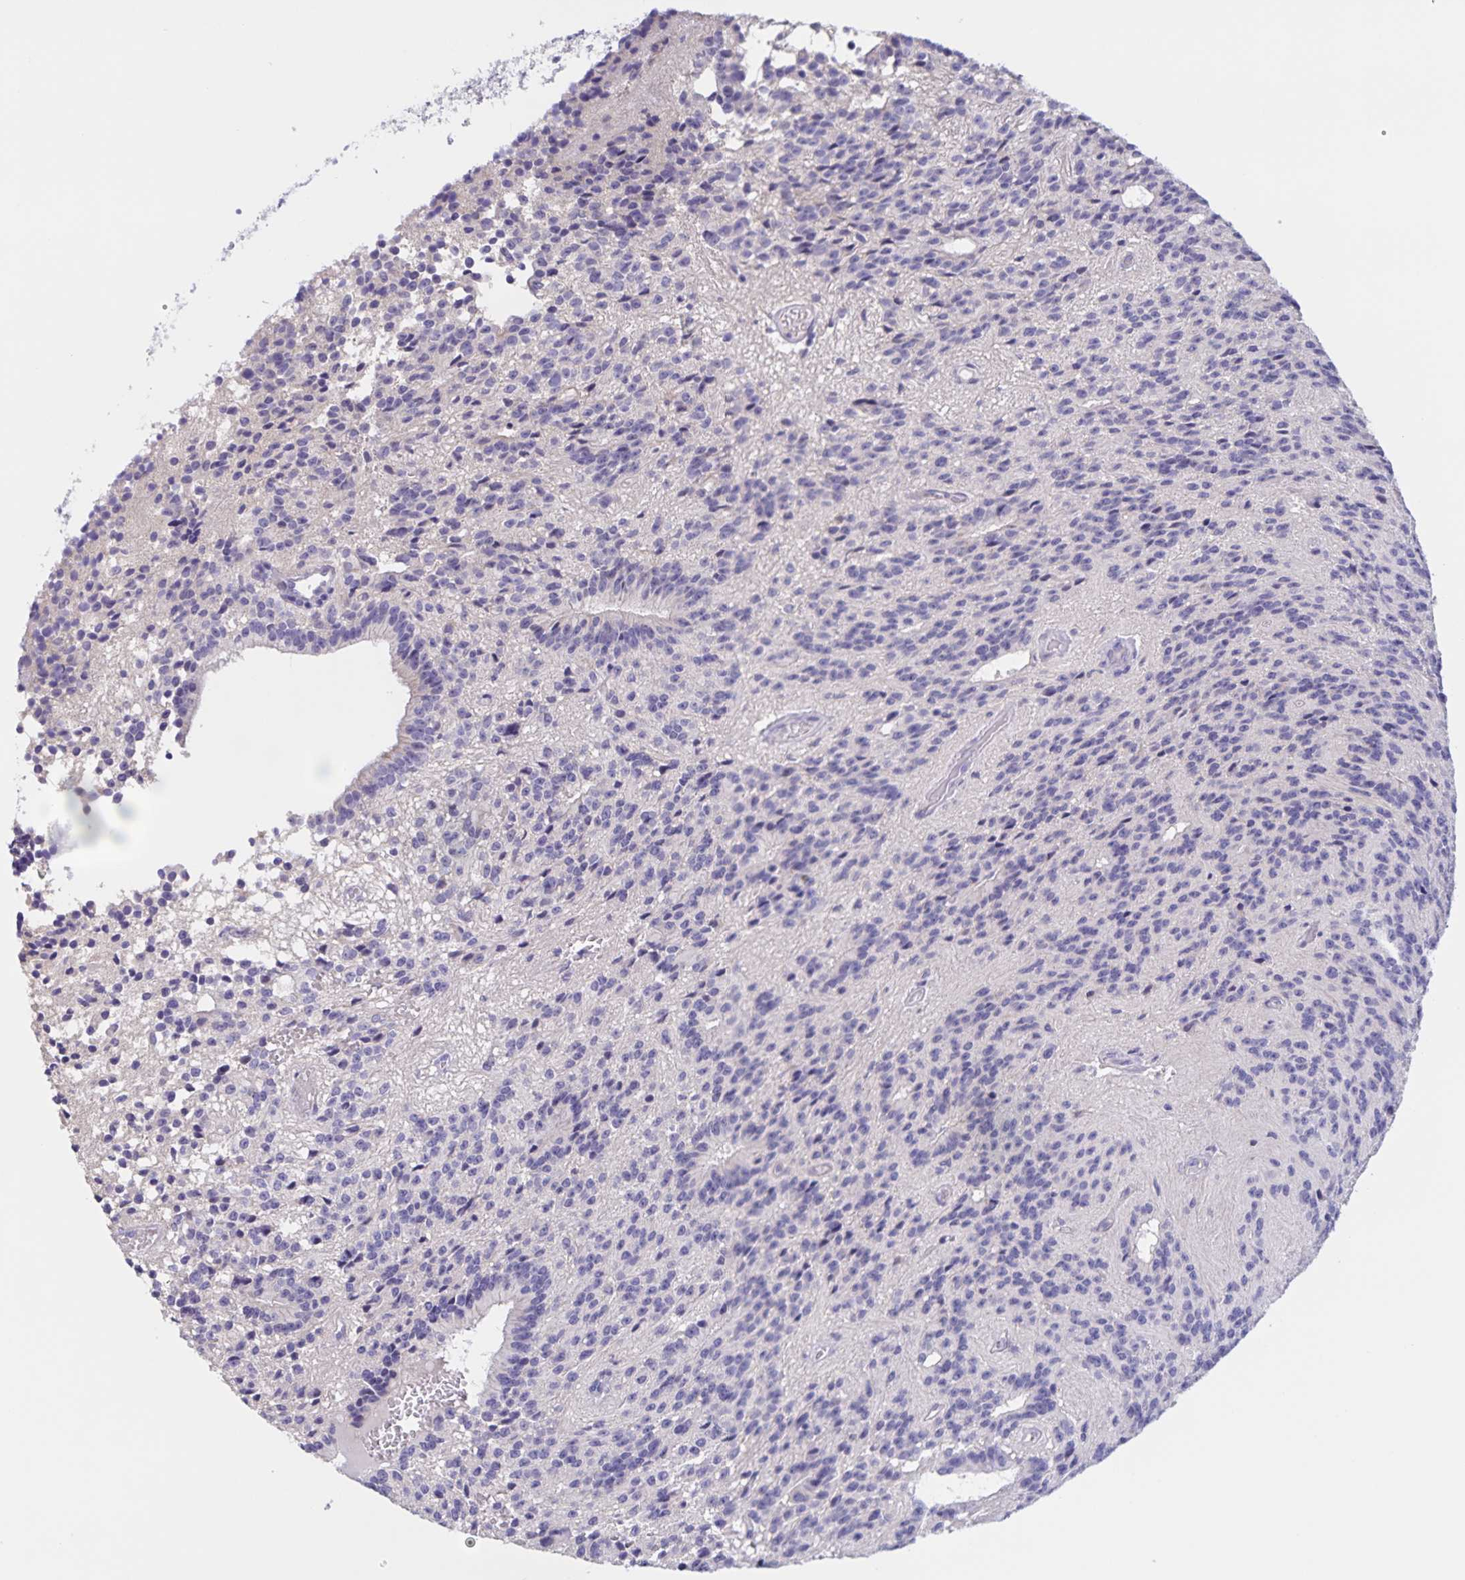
{"staining": {"intensity": "negative", "quantity": "none", "location": "none"}, "tissue": "glioma", "cell_type": "Tumor cells", "image_type": "cancer", "snomed": [{"axis": "morphology", "description": "Glioma, malignant, Low grade"}, {"axis": "topography", "description": "Brain"}], "caption": "The micrograph exhibits no significant expression in tumor cells of glioma.", "gene": "DMGDH", "patient": {"sex": "male", "age": 31}}